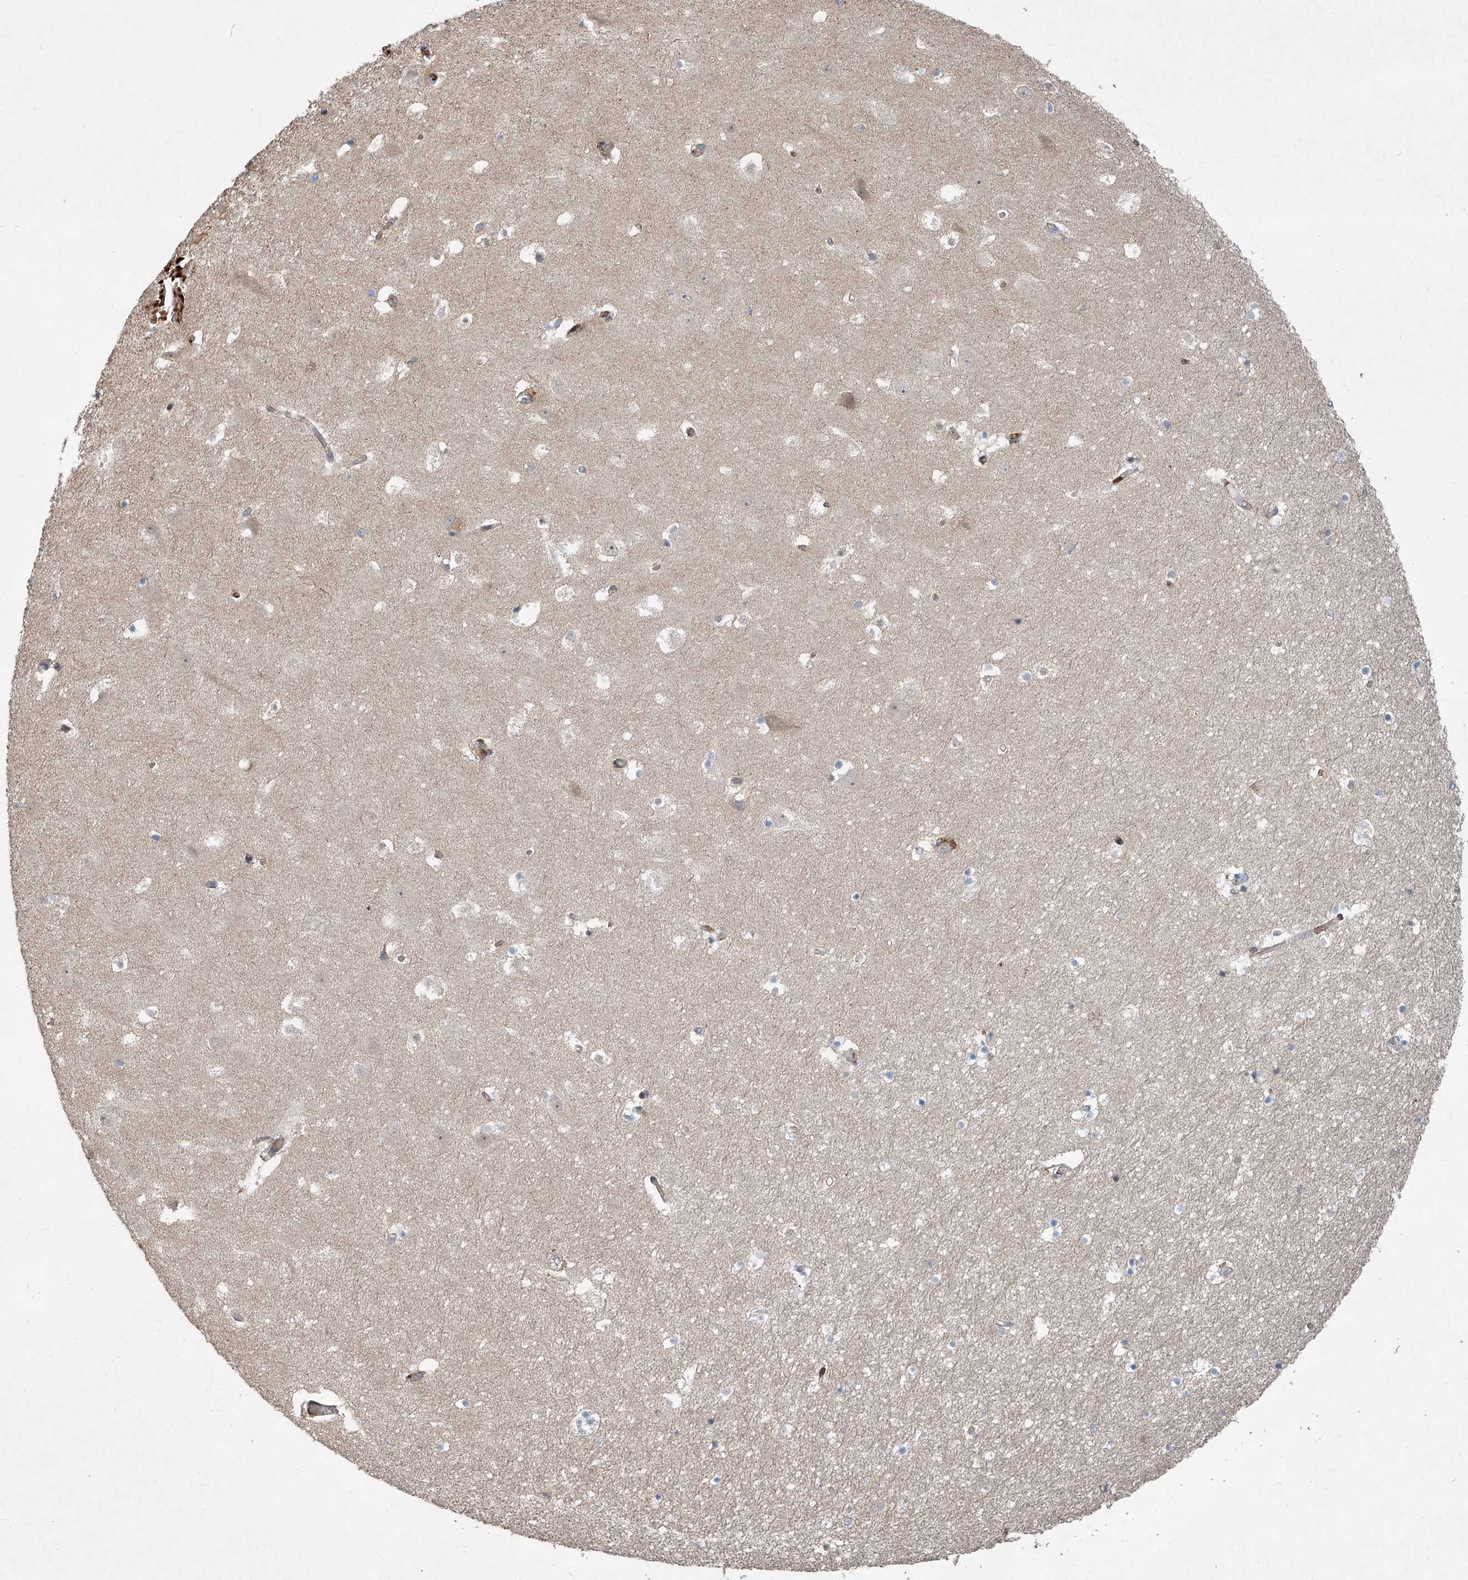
{"staining": {"intensity": "negative", "quantity": "none", "location": "none"}, "tissue": "hippocampus", "cell_type": "Glial cells", "image_type": "normal", "snomed": [{"axis": "morphology", "description": "Normal tissue, NOS"}, {"axis": "topography", "description": "Hippocampus"}], "caption": "Glial cells show no significant positivity in unremarkable hippocampus. The staining was performed using DAB to visualize the protein expression in brown, while the nuclei were stained in blue with hematoxylin (Magnification: 20x).", "gene": "USF3", "patient": {"sex": "female", "age": 52}}